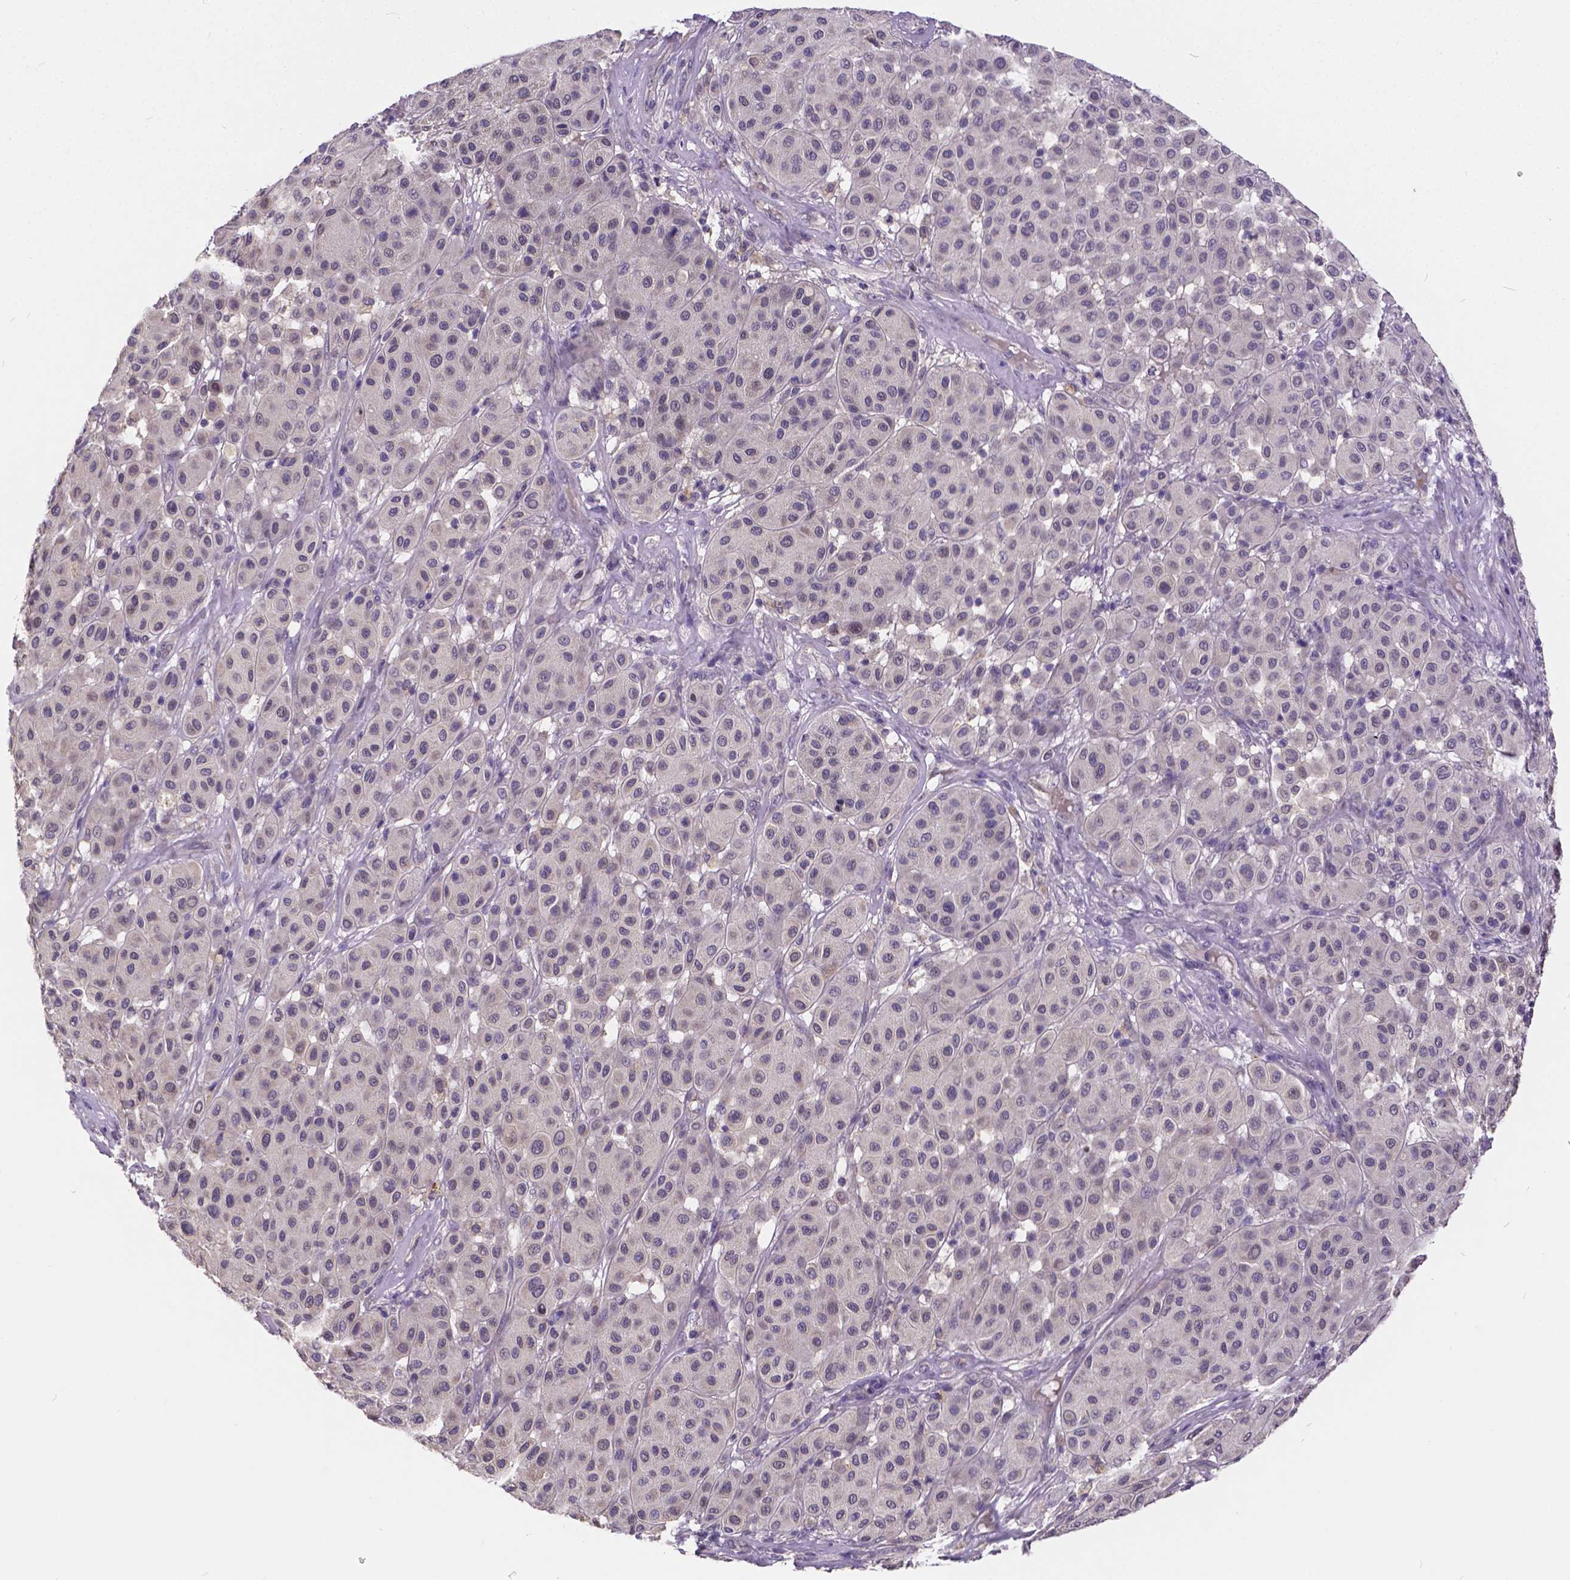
{"staining": {"intensity": "negative", "quantity": "none", "location": "none"}, "tissue": "melanoma", "cell_type": "Tumor cells", "image_type": "cancer", "snomed": [{"axis": "morphology", "description": "Malignant melanoma, Metastatic site"}, {"axis": "topography", "description": "Smooth muscle"}], "caption": "This micrograph is of malignant melanoma (metastatic site) stained with immunohistochemistry (IHC) to label a protein in brown with the nuclei are counter-stained blue. There is no expression in tumor cells.", "gene": "CTNNA2", "patient": {"sex": "male", "age": 41}}